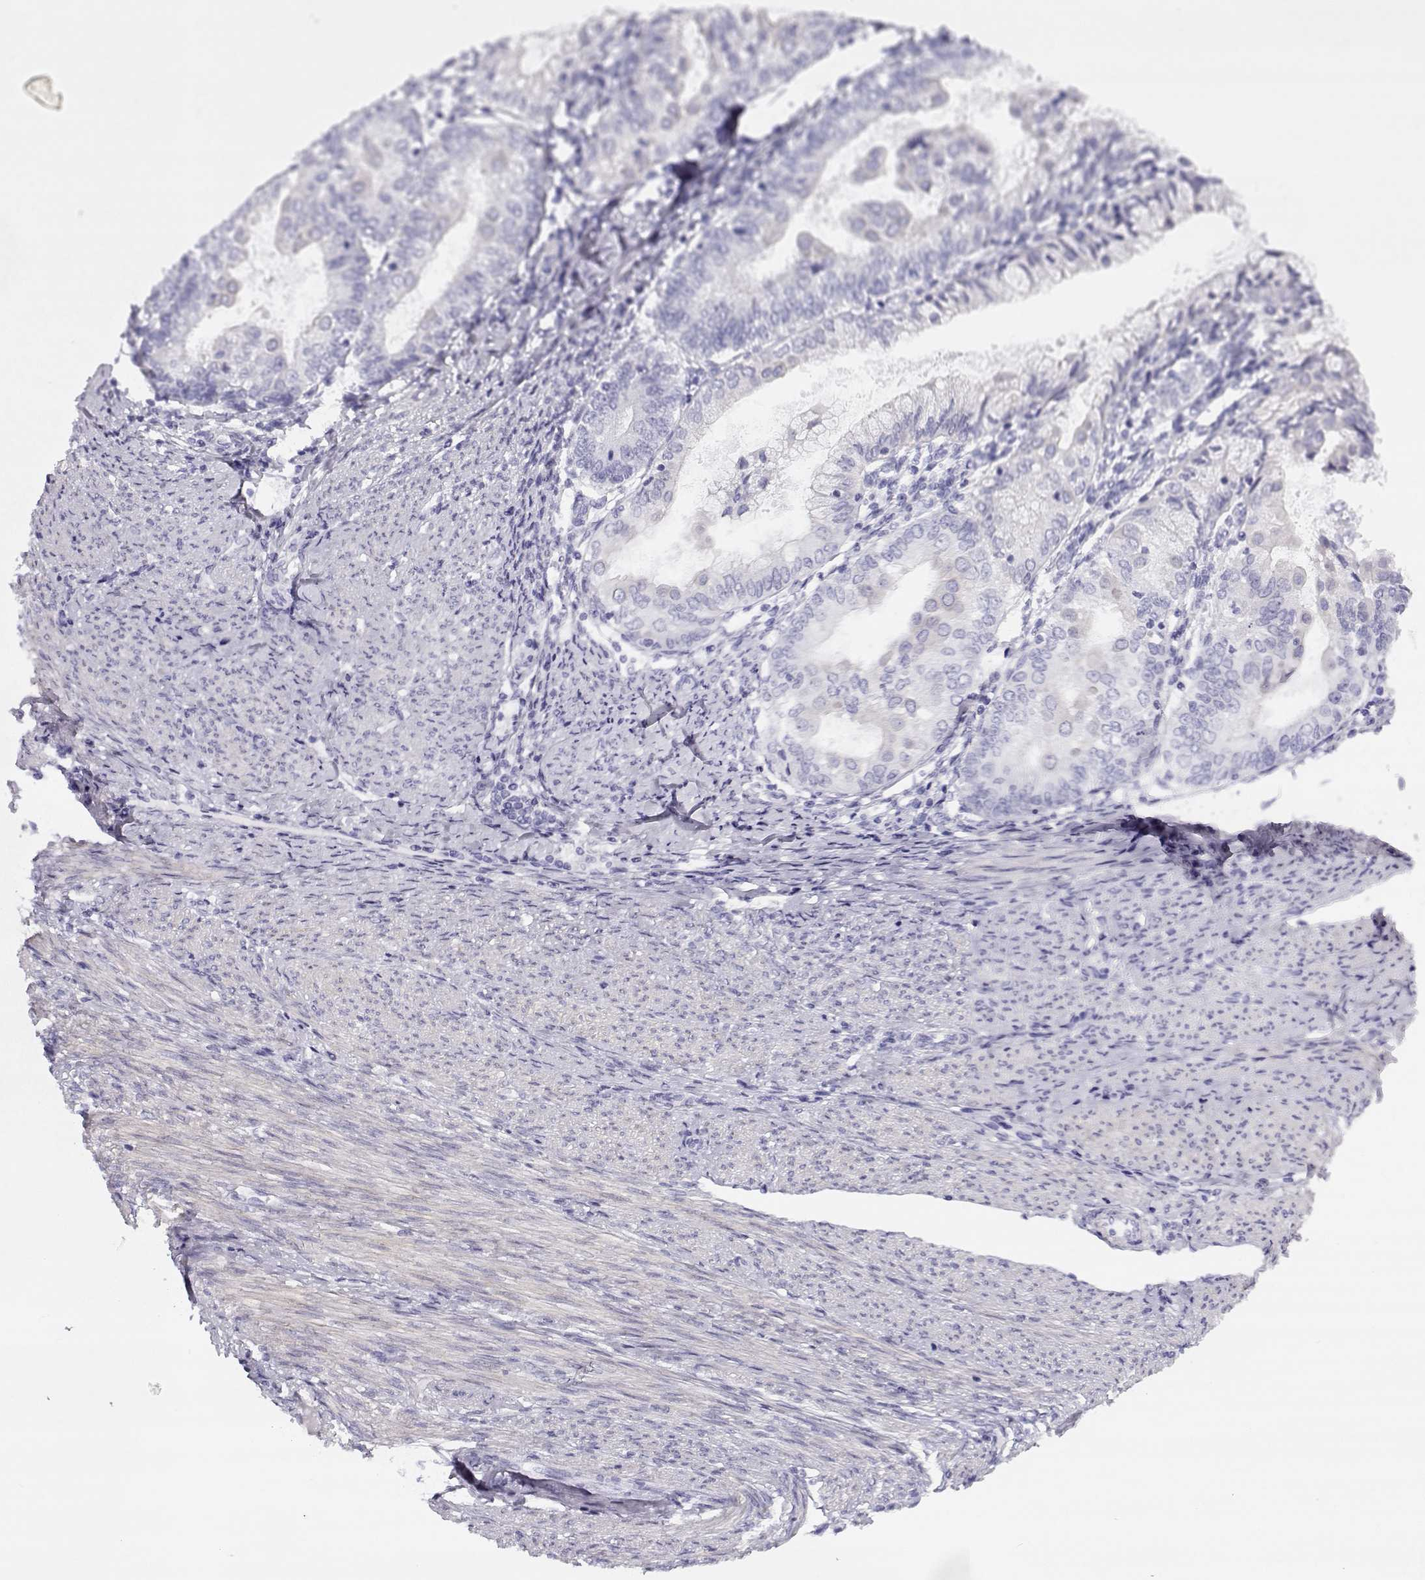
{"staining": {"intensity": "negative", "quantity": "none", "location": "none"}, "tissue": "endometrial cancer", "cell_type": "Tumor cells", "image_type": "cancer", "snomed": [{"axis": "morphology", "description": "Adenocarcinoma, NOS"}, {"axis": "topography", "description": "Endometrium"}], "caption": "Human adenocarcinoma (endometrial) stained for a protein using immunohistochemistry (IHC) demonstrates no staining in tumor cells.", "gene": "CREB3L3", "patient": {"sex": "female", "age": 68}}